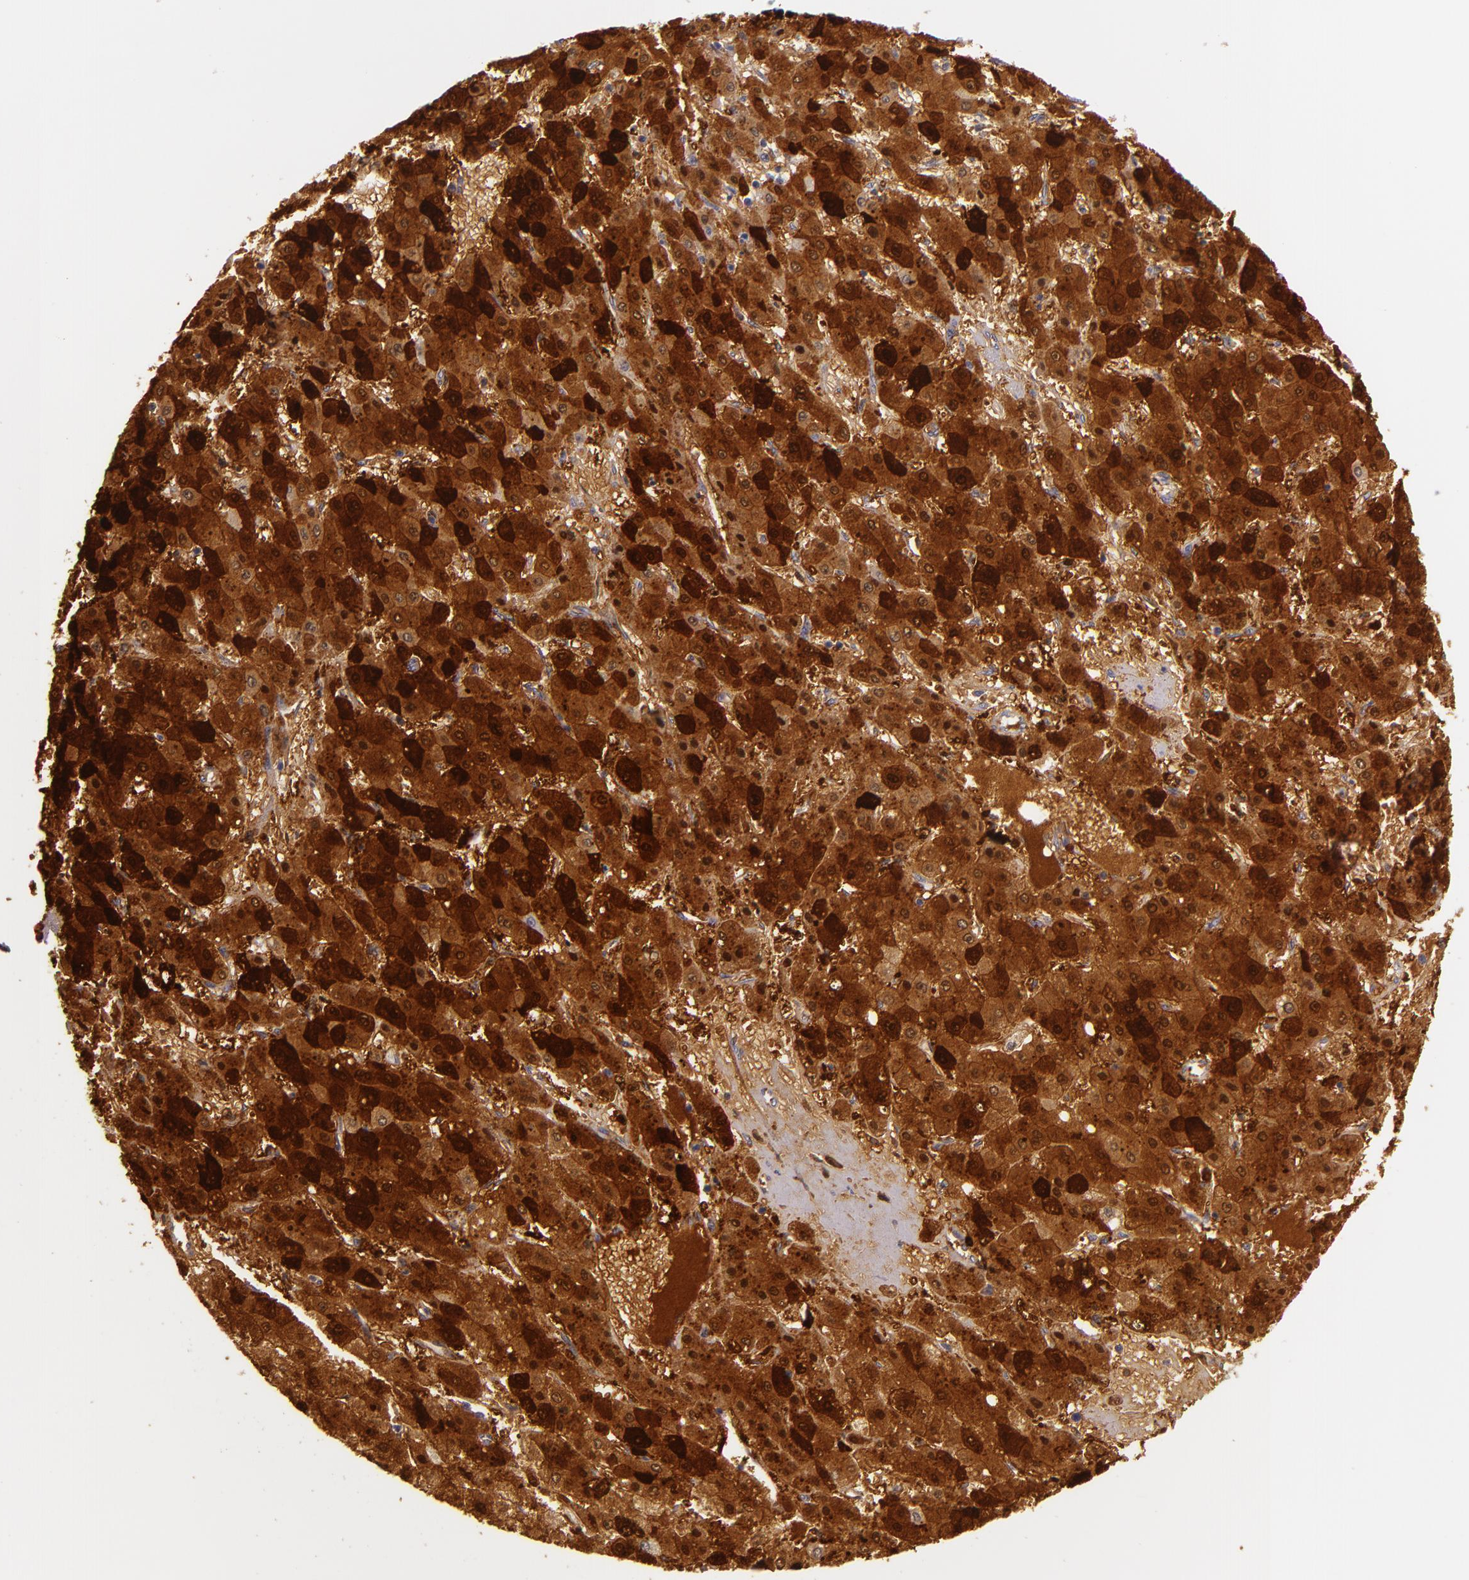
{"staining": {"intensity": "strong", "quantity": ">75%", "location": "cytoplasmic/membranous,nuclear"}, "tissue": "liver cancer", "cell_type": "Tumor cells", "image_type": "cancer", "snomed": [{"axis": "morphology", "description": "Carcinoma, Hepatocellular, NOS"}, {"axis": "topography", "description": "Liver"}], "caption": "Tumor cells show high levels of strong cytoplasmic/membranous and nuclear positivity in about >75% of cells in liver cancer (hepatocellular carcinoma).", "gene": "MT1A", "patient": {"sex": "female", "age": 52}}